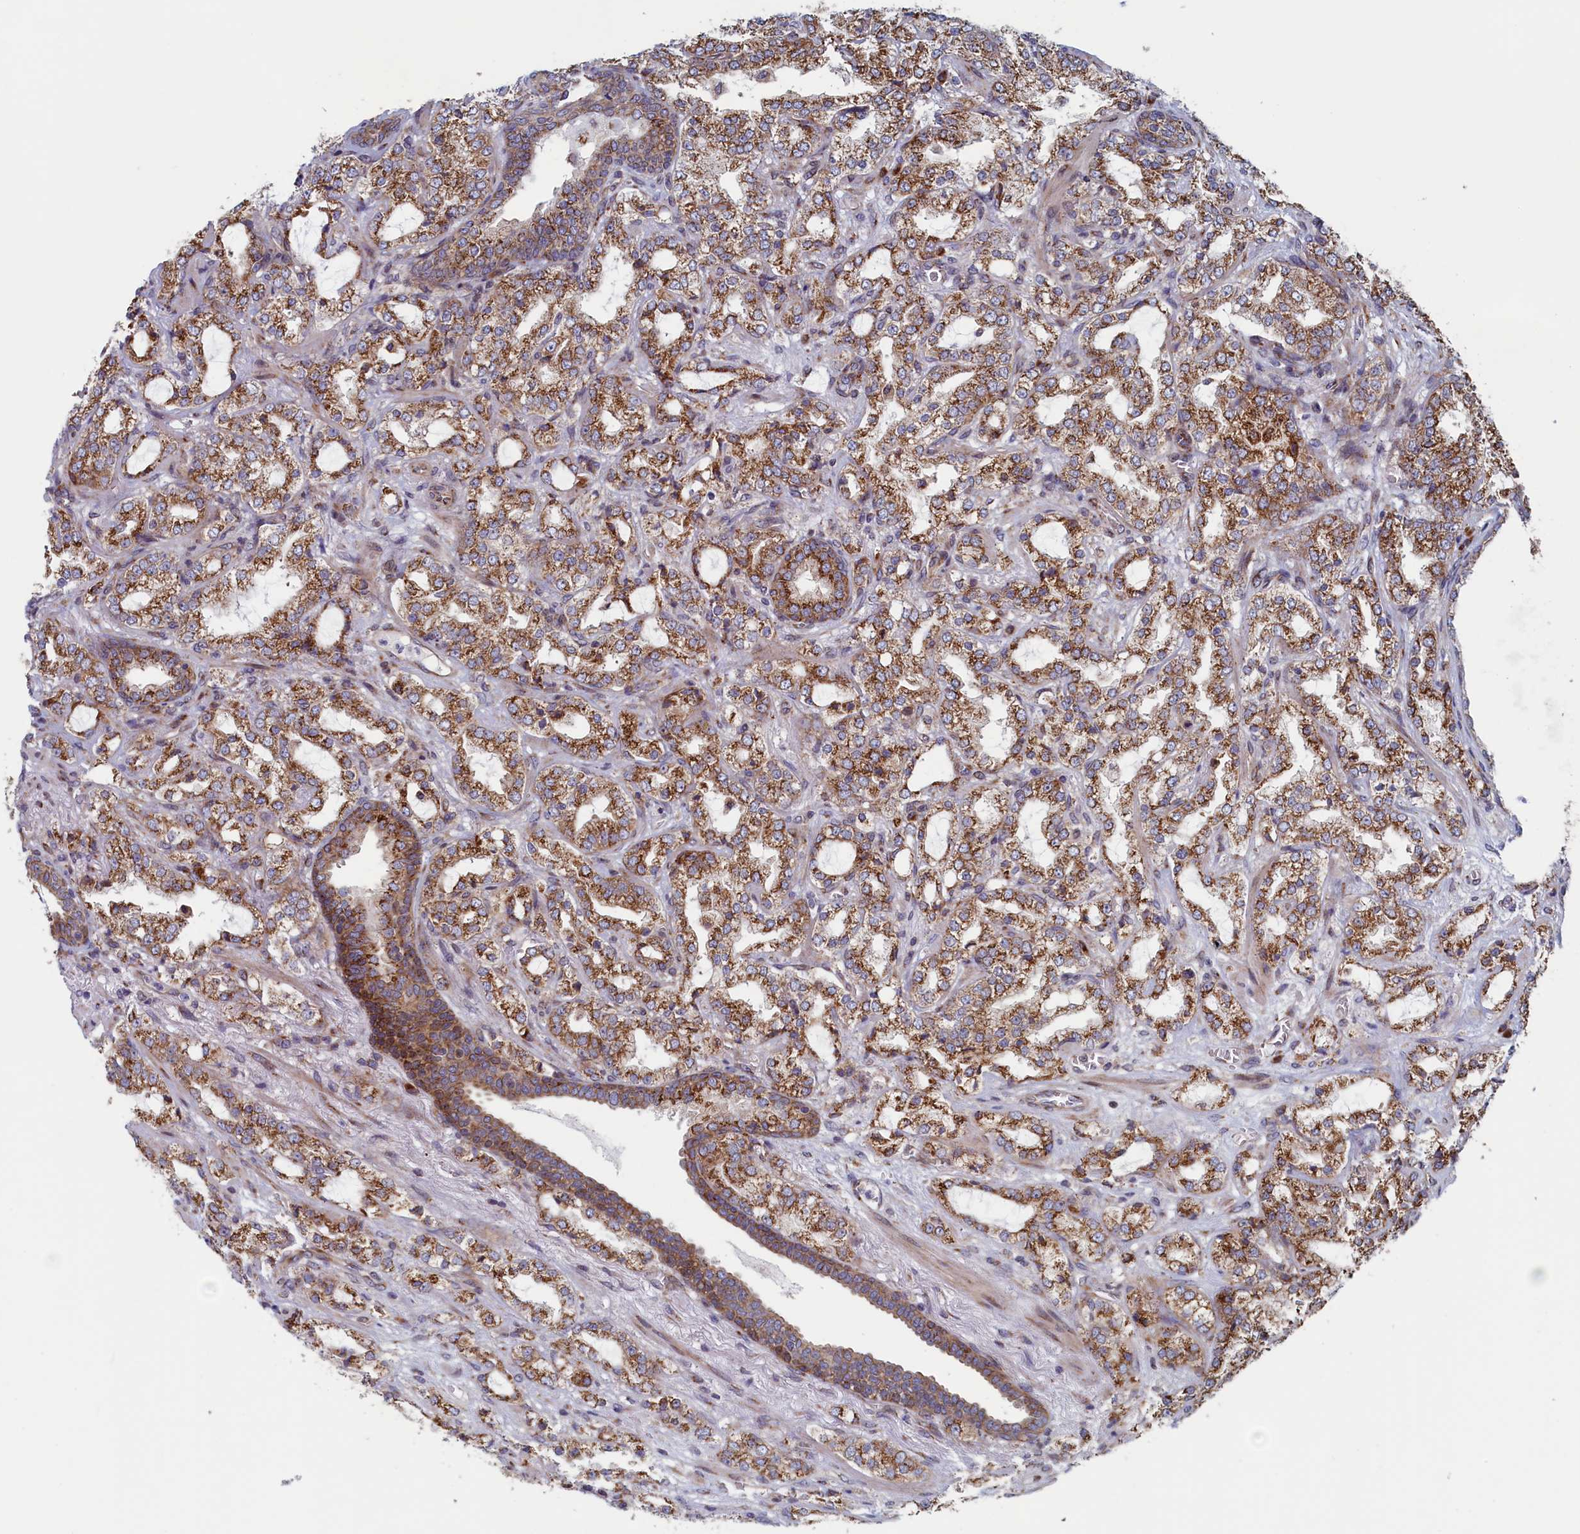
{"staining": {"intensity": "moderate", "quantity": ">75%", "location": "cytoplasmic/membranous"}, "tissue": "prostate cancer", "cell_type": "Tumor cells", "image_type": "cancer", "snomed": [{"axis": "morphology", "description": "Adenocarcinoma, High grade"}, {"axis": "topography", "description": "Prostate"}], "caption": "Prostate cancer stained with DAB immunohistochemistry demonstrates medium levels of moderate cytoplasmic/membranous expression in approximately >75% of tumor cells. (DAB (3,3'-diaminobenzidine) IHC, brown staining for protein, blue staining for nuclei).", "gene": "MTFMT", "patient": {"sex": "male", "age": 64}}